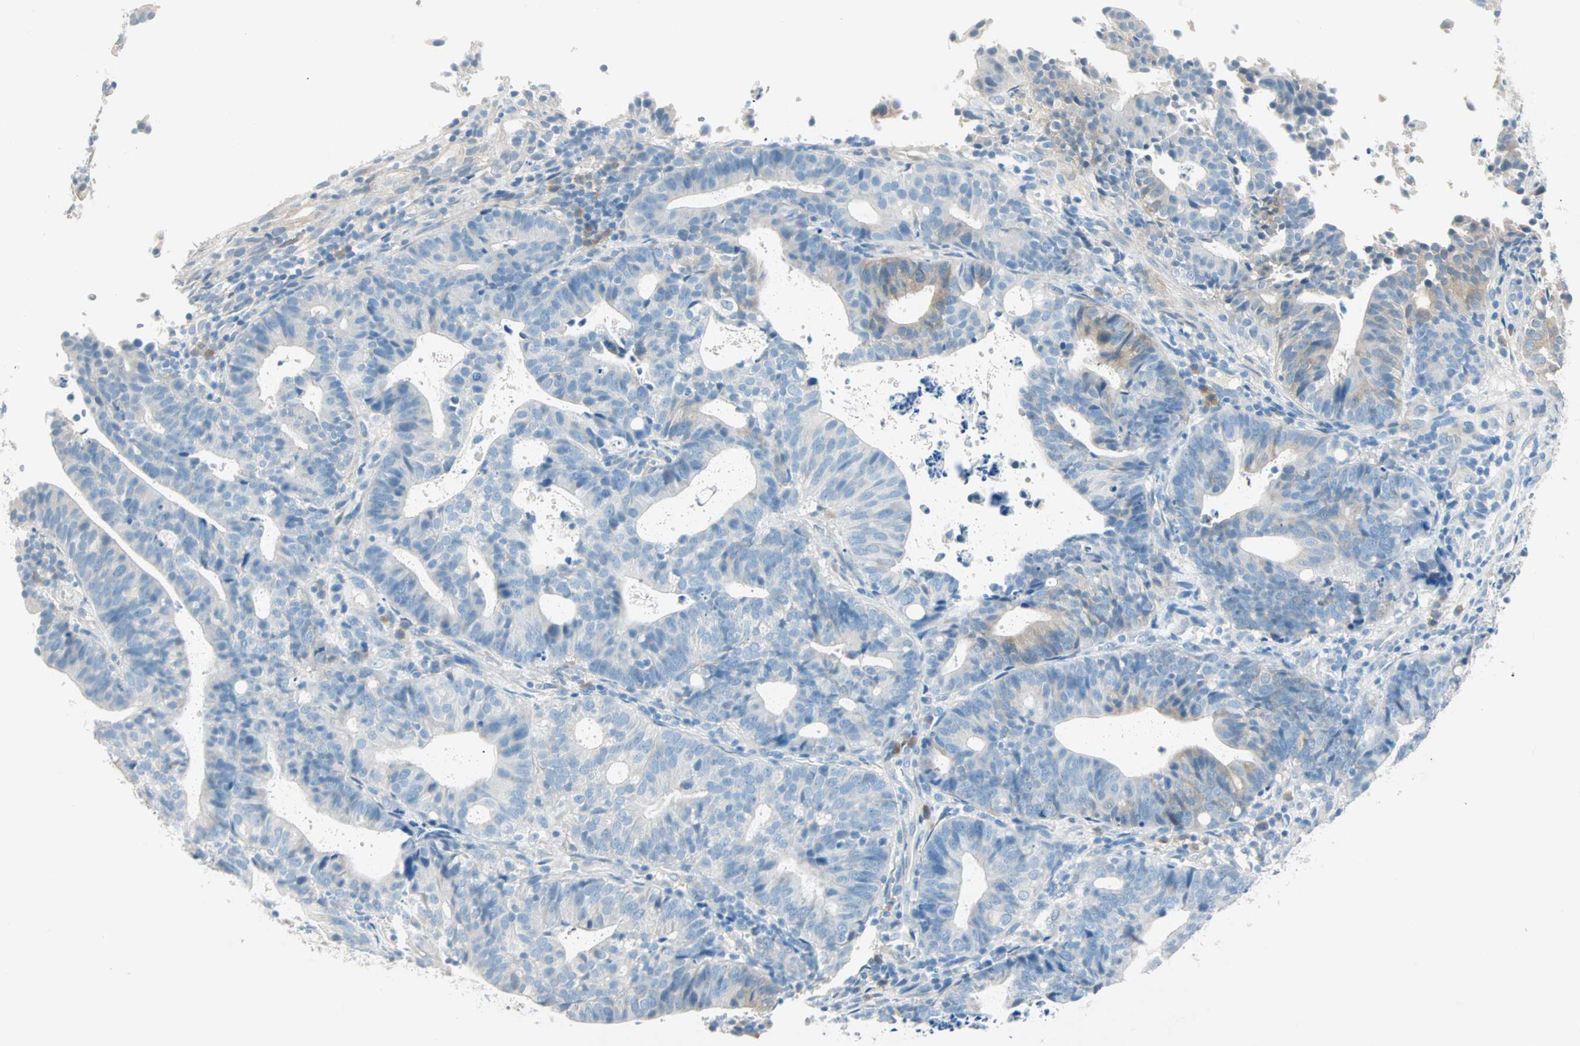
{"staining": {"intensity": "moderate", "quantity": "<25%", "location": "cytoplasmic/membranous"}, "tissue": "endometrial cancer", "cell_type": "Tumor cells", "image_type": "cancer", "snomed": [{"axis": "morphology", "description": "Adenocarcinoma, NOS"}, {"axis": "topography", "description": "Uterus"}], "caption": "The image shows a brown stain indicating the presence of a protein in the cytoplasmic/membranous of tumor cells in endometrial adenocarcinoma. Ihc stains the protein in brown and the nuclei are stained blue.", "gene": "ATF6", "patient": {"sex": "female", "age": 83}}